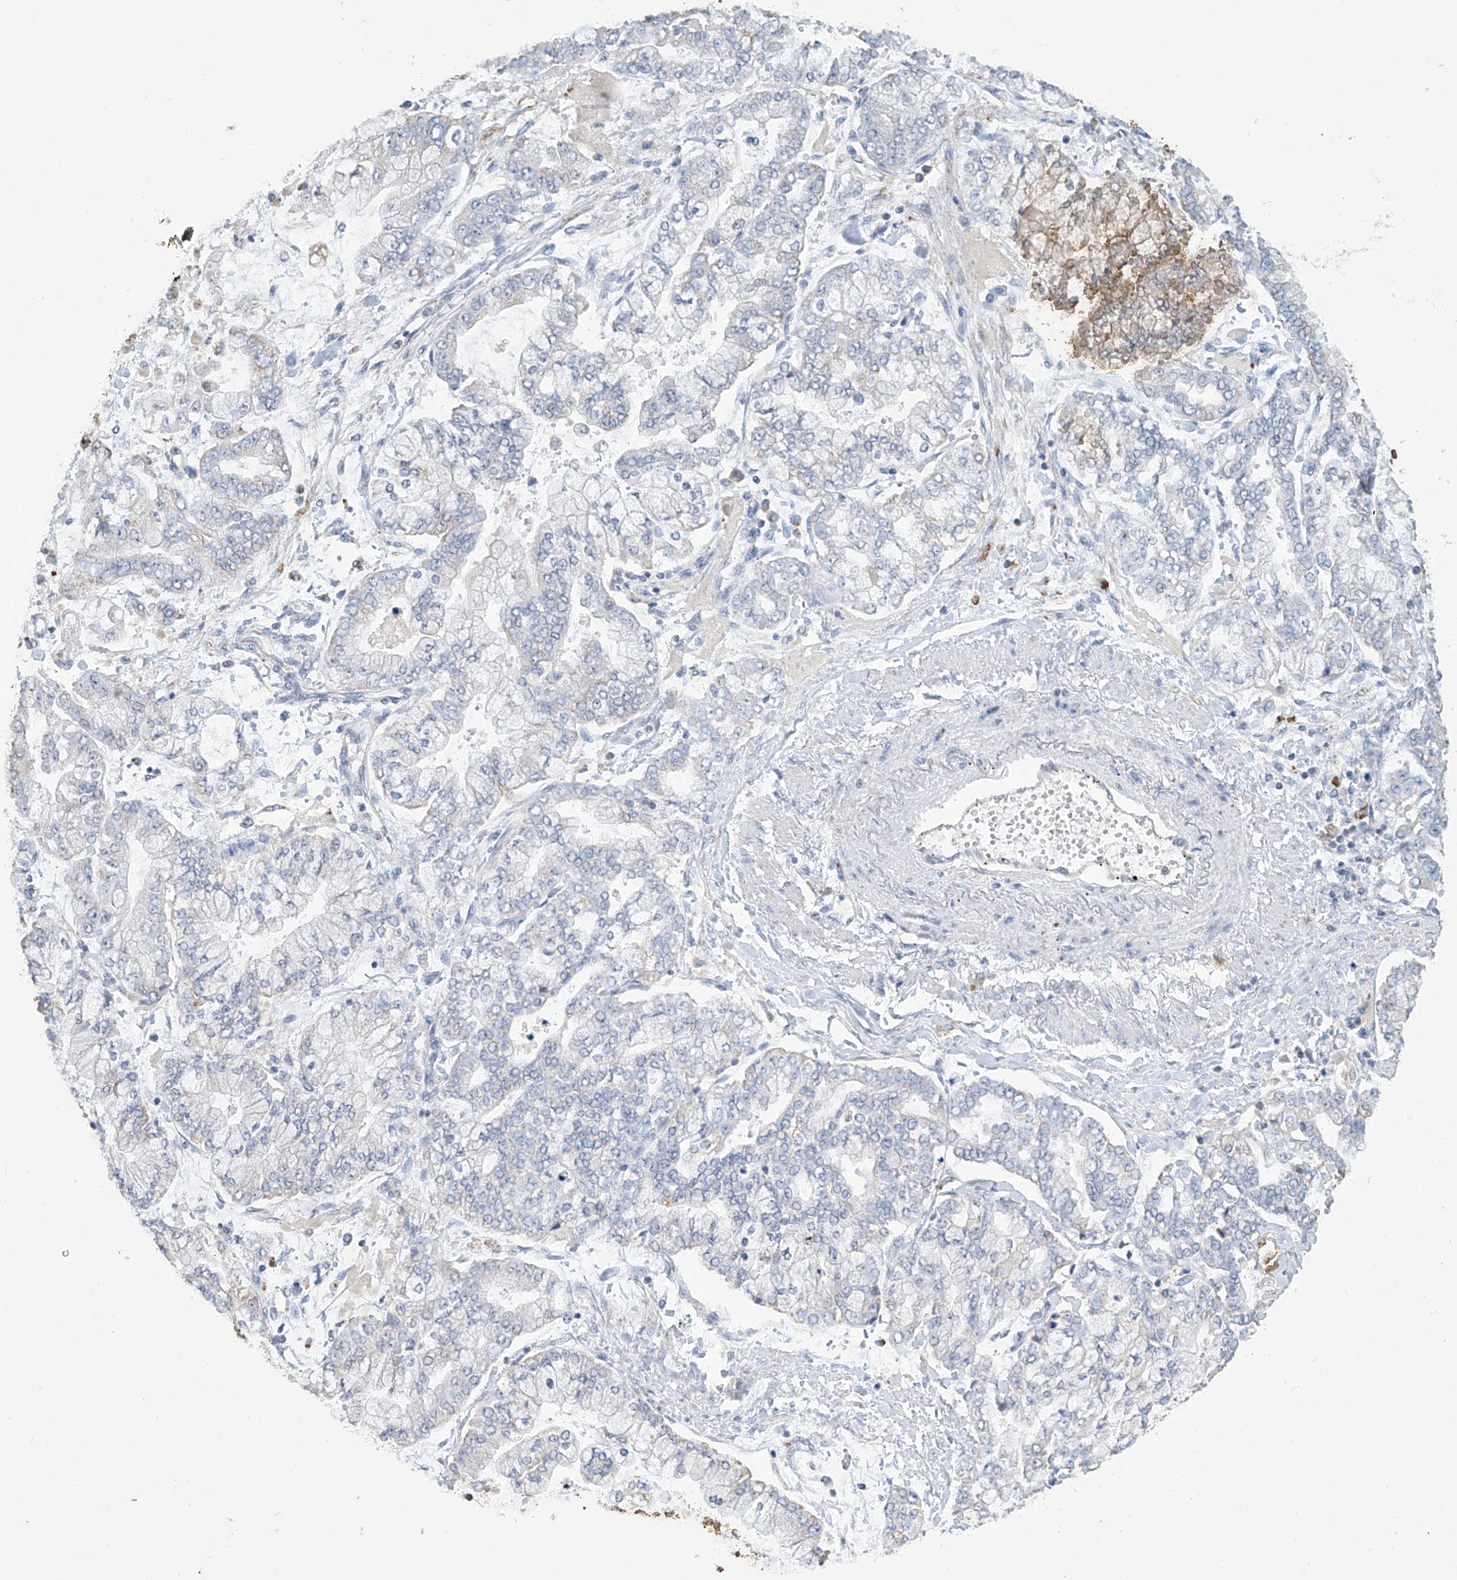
{"staining": {"intensity": "negative", "quantity": "none", "location": "none"}, "tissue": "stomach cancer", "cell_type": "Tumor cells", "image_type": "cancer", "snomed": [{"axis": "morphology", "description": "Normal tissue, NOS"}, {"axis": "morphology", "description": "Adenocarcinoma, NOS"}, {"axis": "topography", "description": "Stomach, upper"}, {"axis": "topography", "description": "Stomach"}], "caption": "Tumor cells show no significant protein staining in stomach cancer.", "gene": "OGT", "patient": {"sex": "male", "age": 76}}